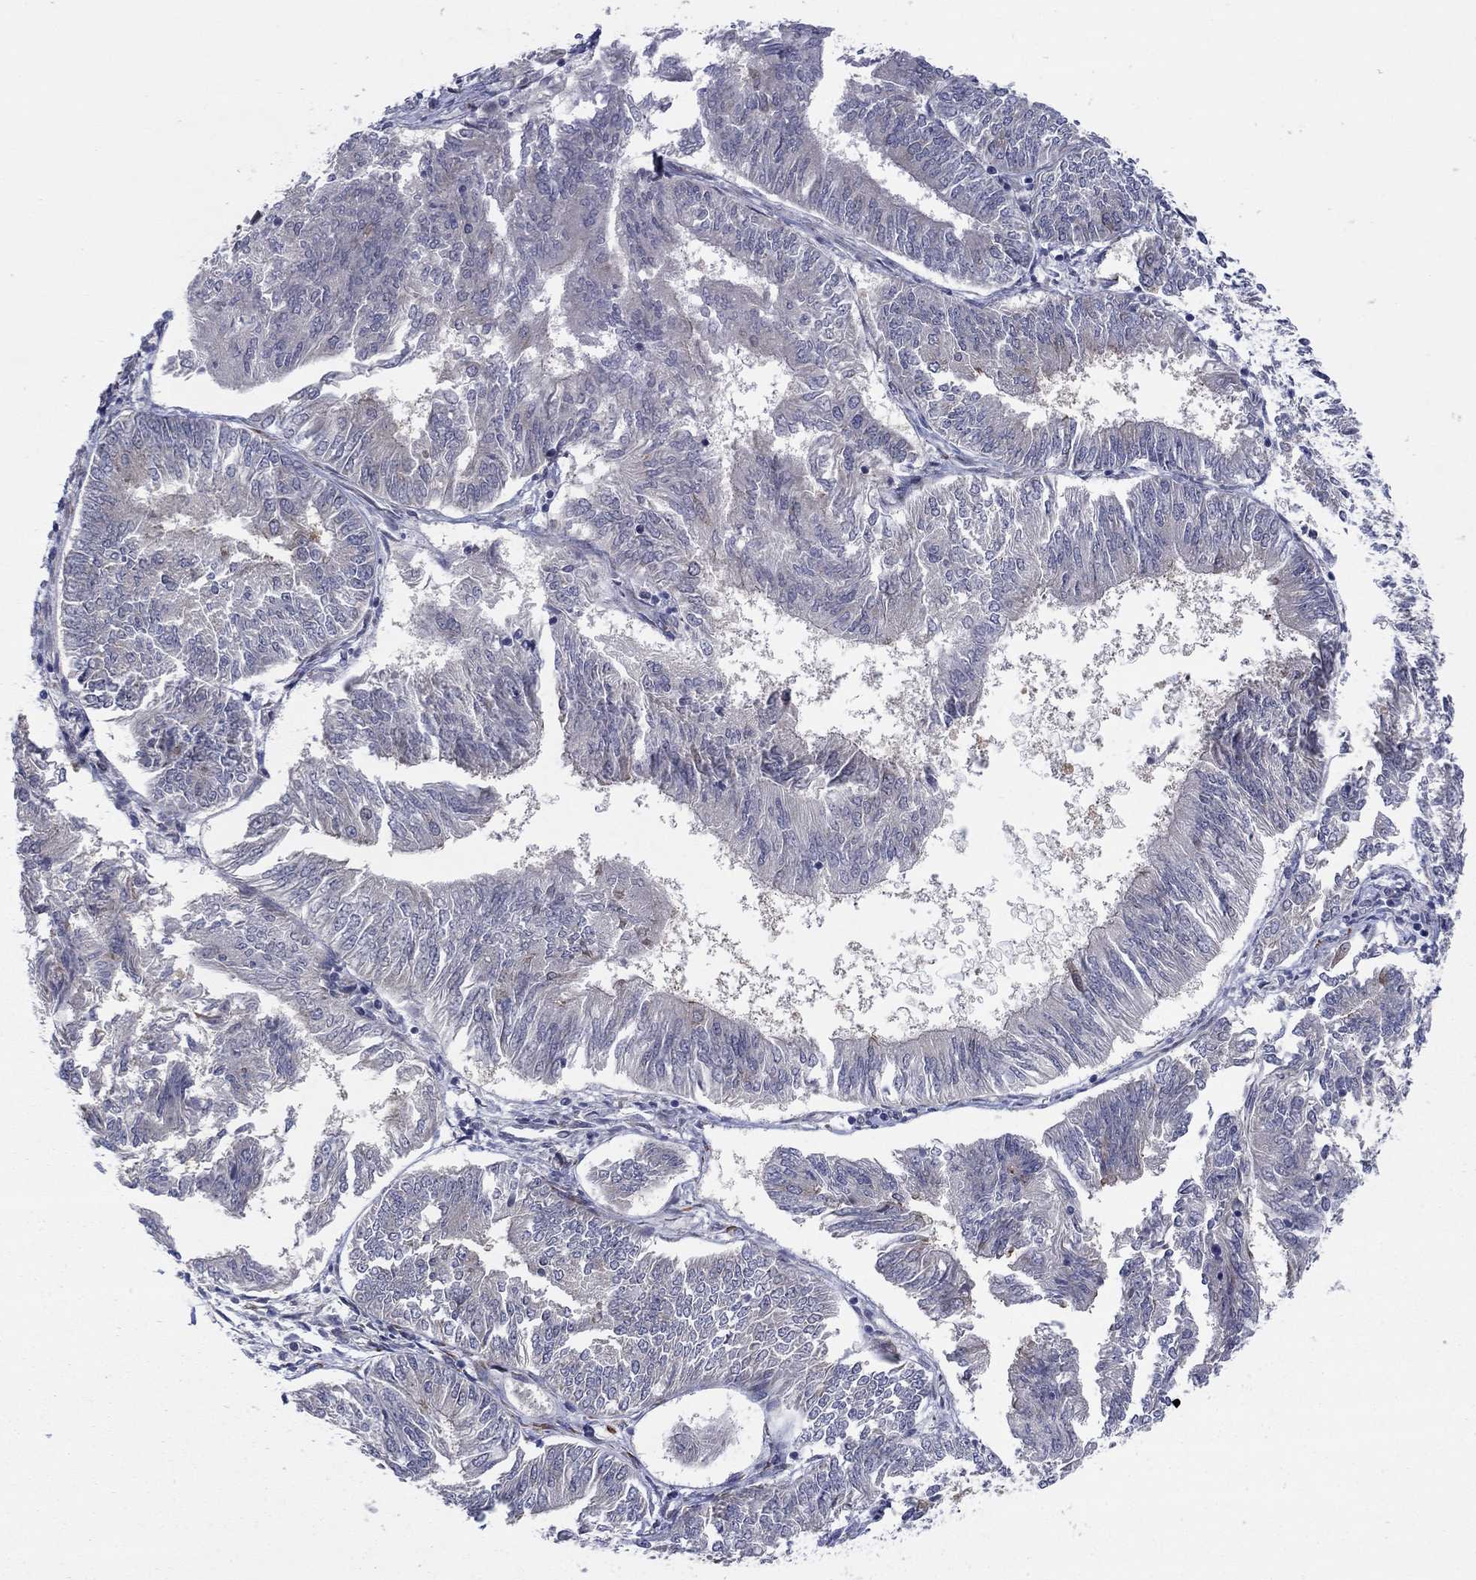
{"staining": {"intensity": "negative", "quantity": "none", "location": "none"}, "tissue": "endometrial cancer", "cell_type": "Tumor cells", "image_type": "cancer", "snomed": [{"axis": "morphology", "description": "Adenocarcinoma, NOS"}, {"axis": "topography", "description": "Endometrium"}], "caption": "The photomicrograph demonstrates no significant positivity in tumor cells of endometrial cancer.", "gene": "TTC21B", "patient": {"sex": "female", "age": 58}}